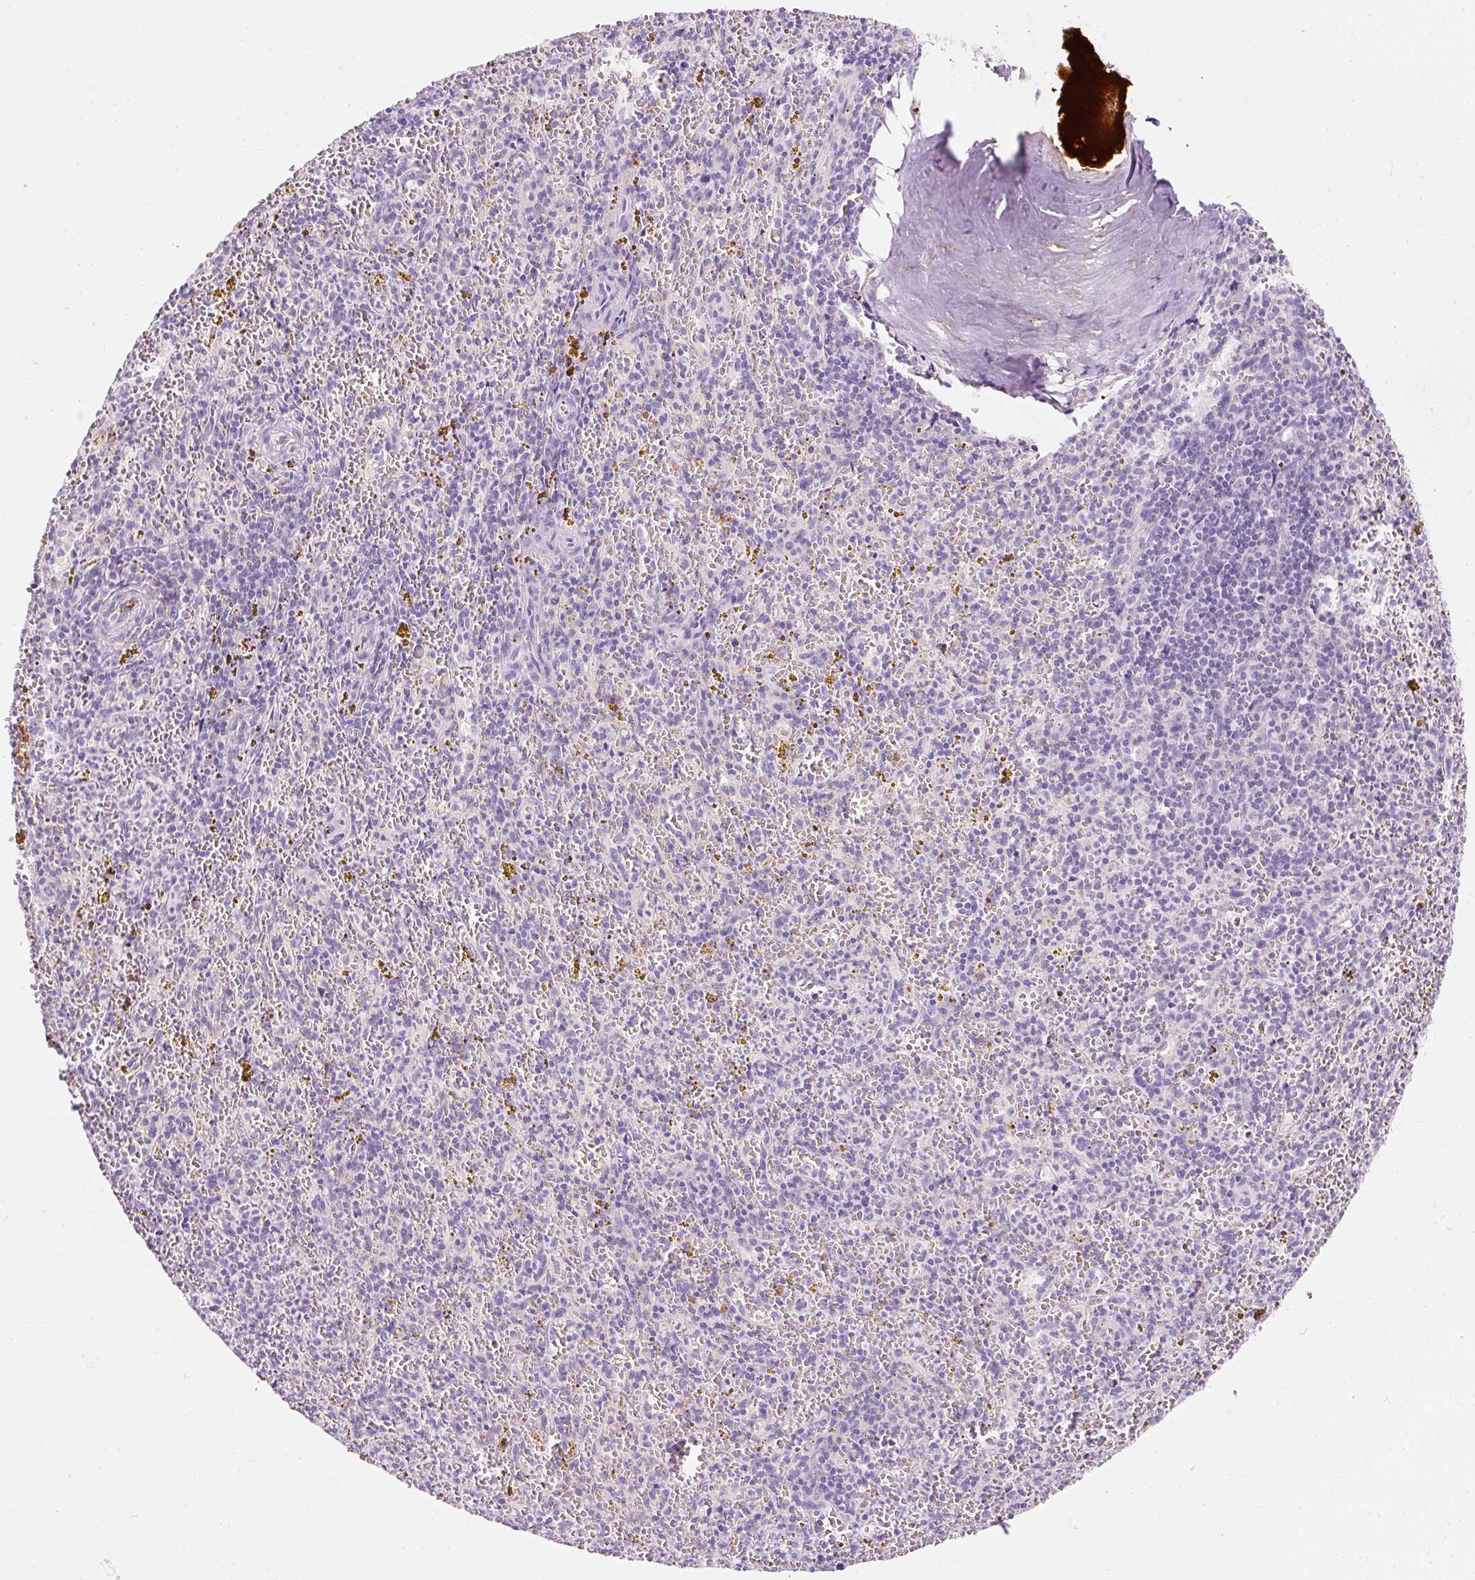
{"staining": {"intensity": "negative", "quantity": "none", "location": "none"}, "tissue": "spleen", "cell_type": "Cells in red pulp", "image_type": "normal", "snomed": [{"axis": "morphology", "description": "Normal tissue, NOS"}, {"axis": "topography", "description": "Spleen"}], "caption": "The photomicrograph displays no staining of cells in red pulp in normal spleen.", "gene": "APOC2", "patient": {"sex": "male", "age": 57}}